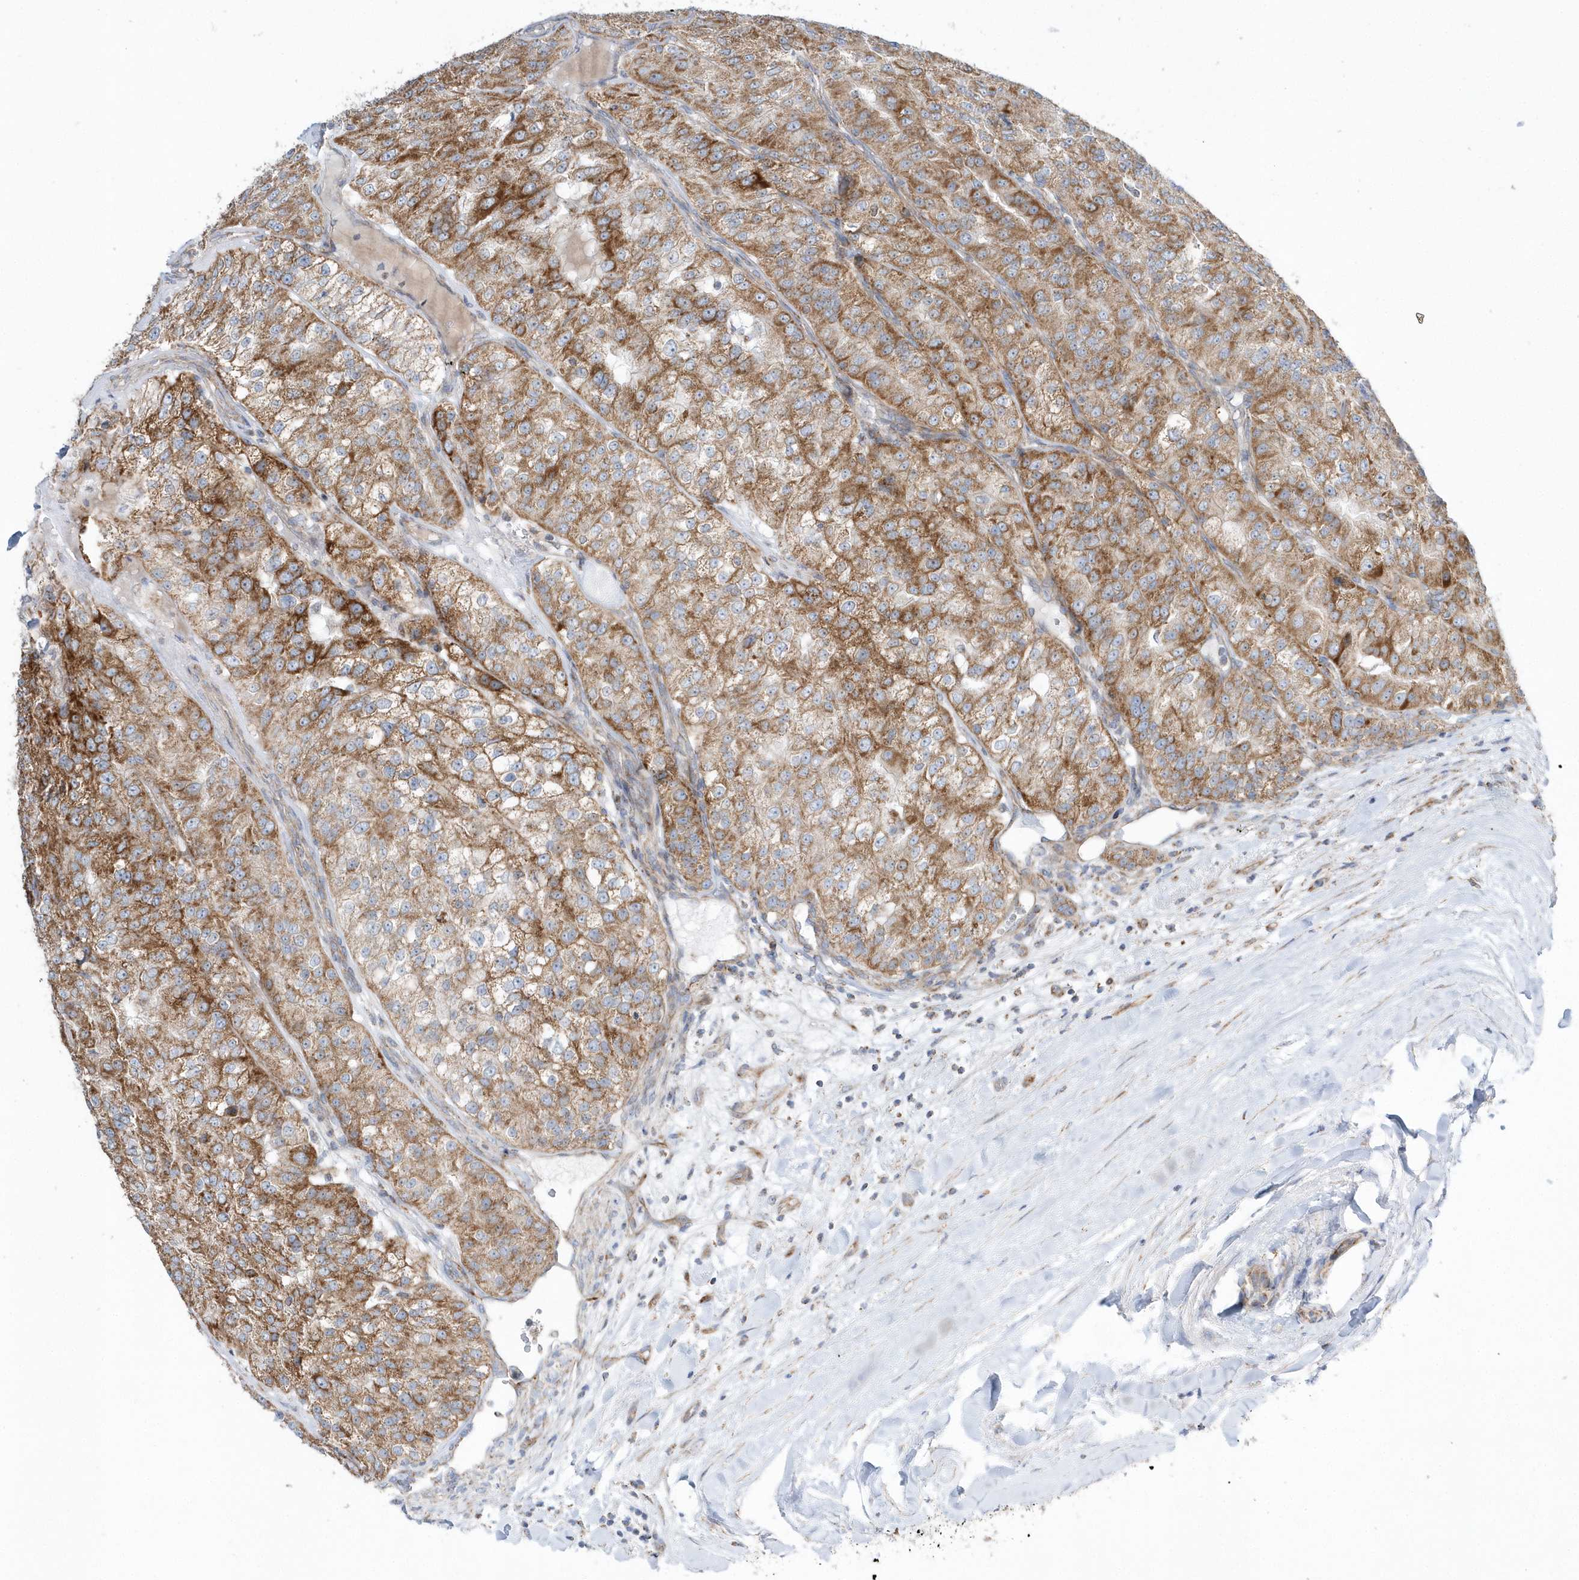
{"staining": {"intensity": "strong", "quantity": ">75%", "location": "cytoplasmic/membranous"}, "tissue": "renal cancer", "cell_type": "Tumor cells", "image_type": "cancer", "snomed": [{"axis": "morphology", "description": "Adenocarcinoma, NOS"}, {"axis": "topography", "description": "Kidney"}], "caption": "Renal adenocarcinoma stained with a brown dye exhibits strong cytoplasmic/membranous positive expression in approximately >75% of tumor cells.", "gene": "OPA1", "patient": {"sex": "female", "age": 63}}